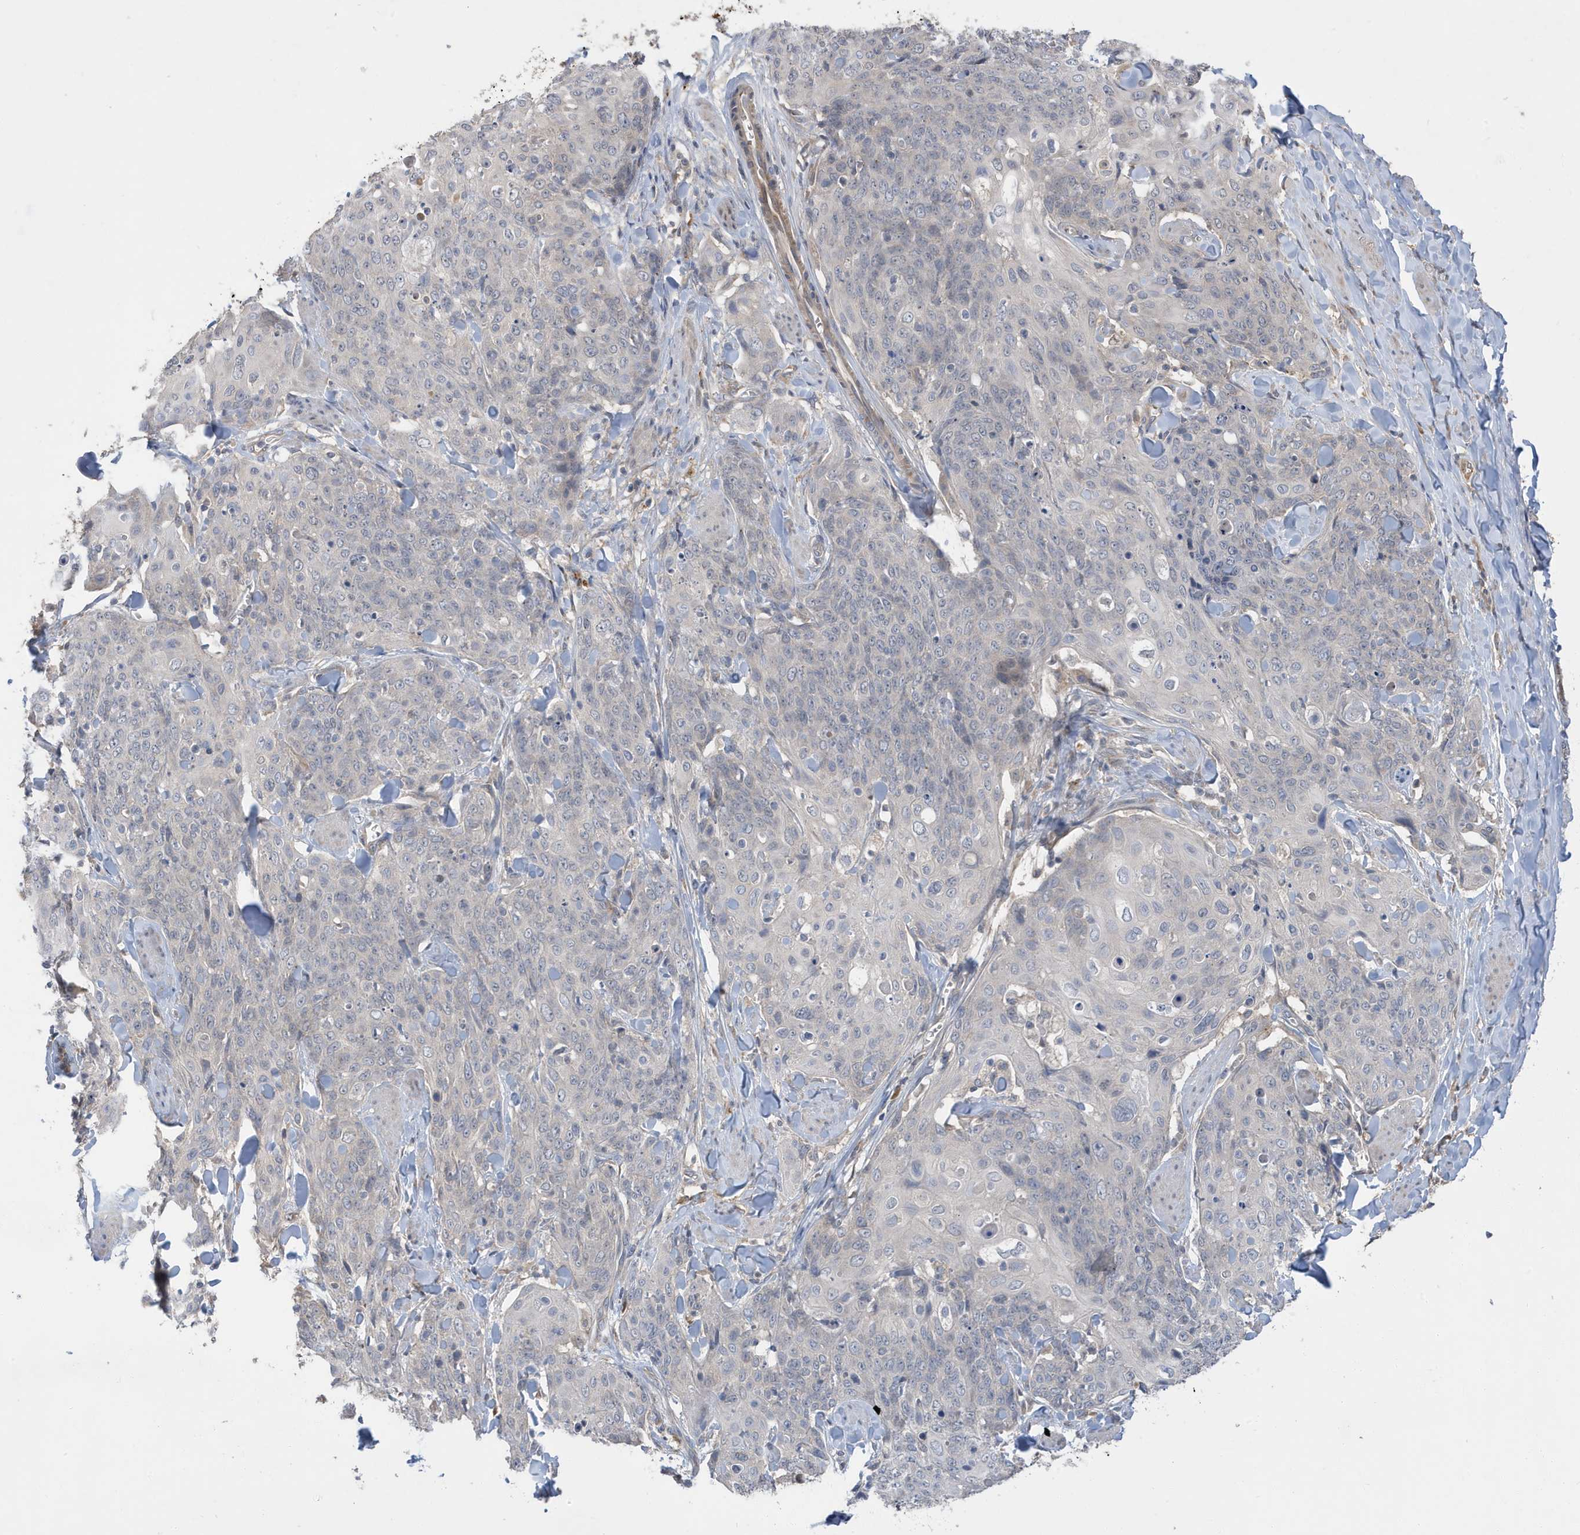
{"staining": {"intensity": "negative", "quantity": "none", "location": "none"}, "tissue": "skin cancer", "cell_type": "Tumor cells", "image_type": "cancer", "snomed": [{"axis": "morphology", "description": "Squamous cell carcinoma, NOS"}, {"axis": "topography", "description": "Skin"}, {"axis": "topography", "description": "Vulva"}], "caption": "The photomicrograph reveals no staining of tumor cells in skin cancer (squamous cell carcinoma).", "gene": "LAPTM4A", "patient": {"sex": "female", "age": 85}}